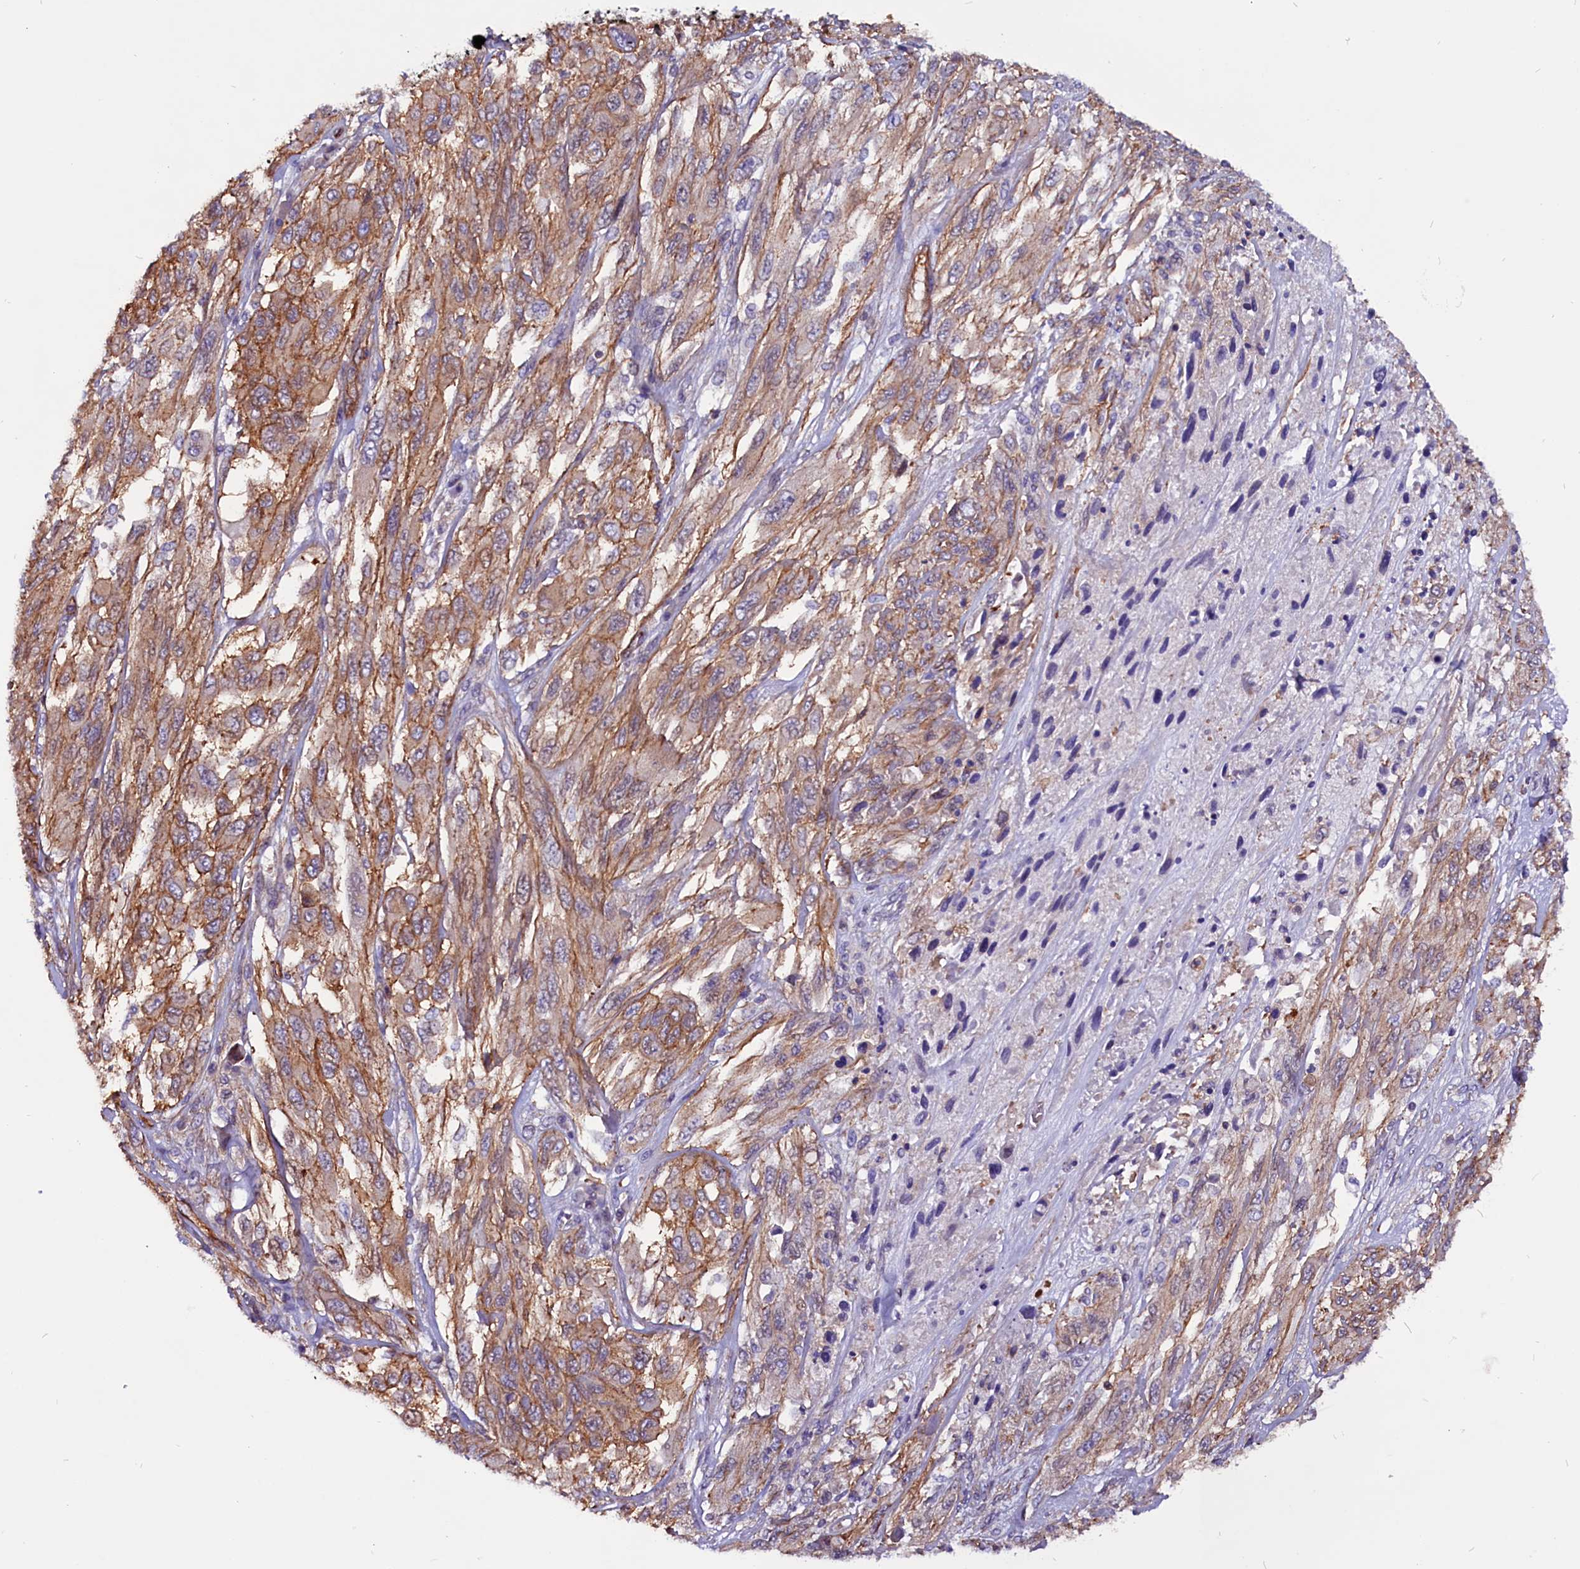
{"staining": {"intensity": "moderate", "quantity": ">75%", "location": "cytoplasmic/membranous"}, "tissue": "melanoma", "cell_type": "Tumor cells", "image_type": "cancer", "snomed": [{"axis": "morphology", "description": "Malignant melanoma, NOS"}, {"axis": "topography", "description": "Skin"}], "caption": "A histopathology image of malignant melanoma stained for a protein displays moderate cytoplasmic/membranous brown staining in tumor cells. The staining was performed using DAB, with brown indicating positive protein expression. Nuclei are stained blue with hematoxylin.", "gene": "ZNF749", "patient": {"sex": "female", "age": 91}}